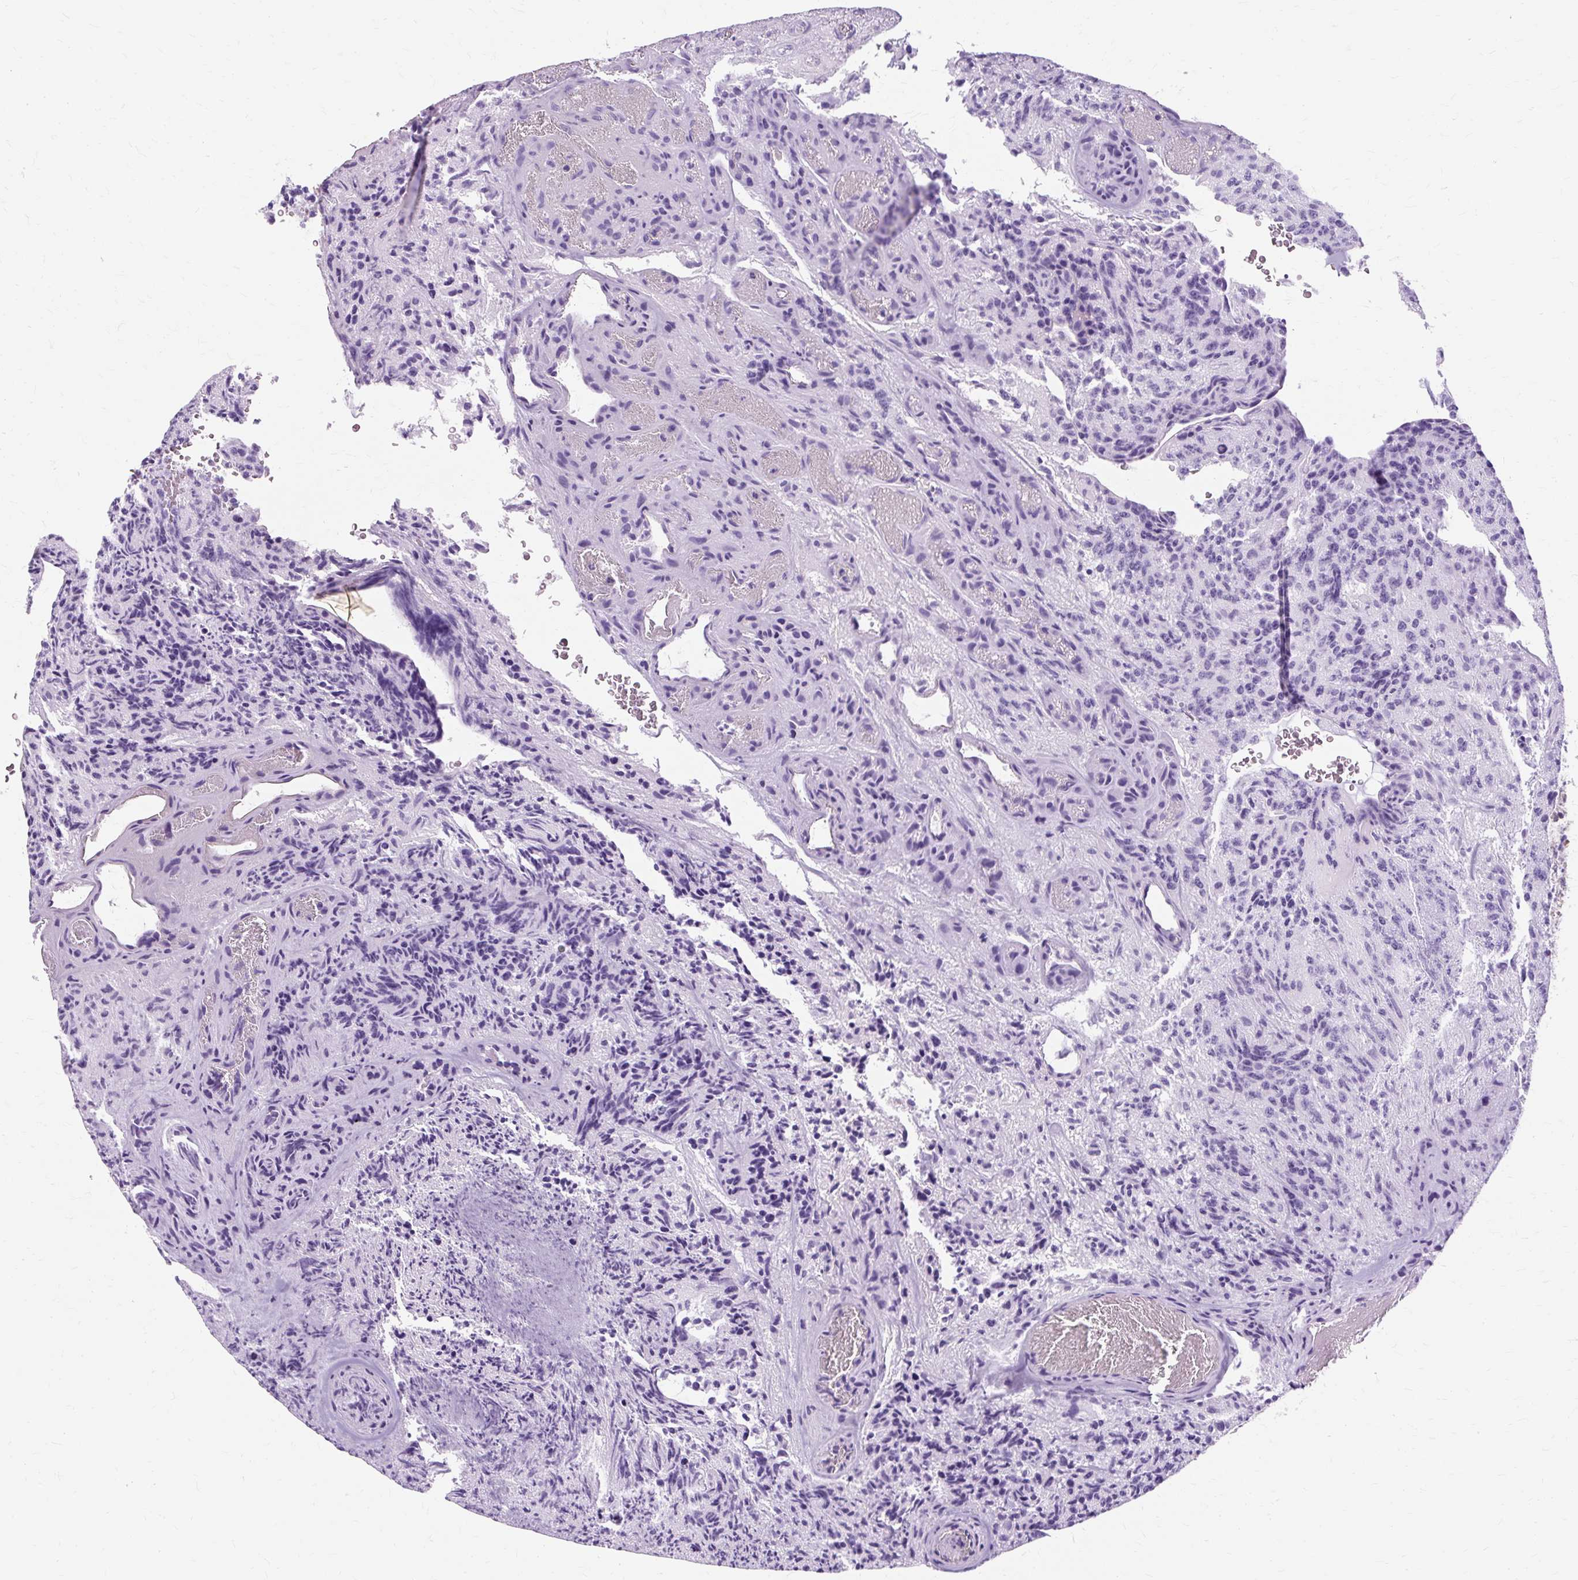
{"staining": {"intensity": "negative", "quantity": "none", "location": "none"}, "tissue": "glioma", "cell_type": "Tumor cells", "image_type": "cancer", "snomed": [{"axis": "morphology", "description": "Glioma, malignant, High grade"}, {"axis": "topography", "description": "Brain"}], "caption": "Human glioma stained for a protein using immunohistochemistry exhibits no positivity in tumor cells.", "gene": "TMEM89", "patient": {"sex": "male", "age": 36}}